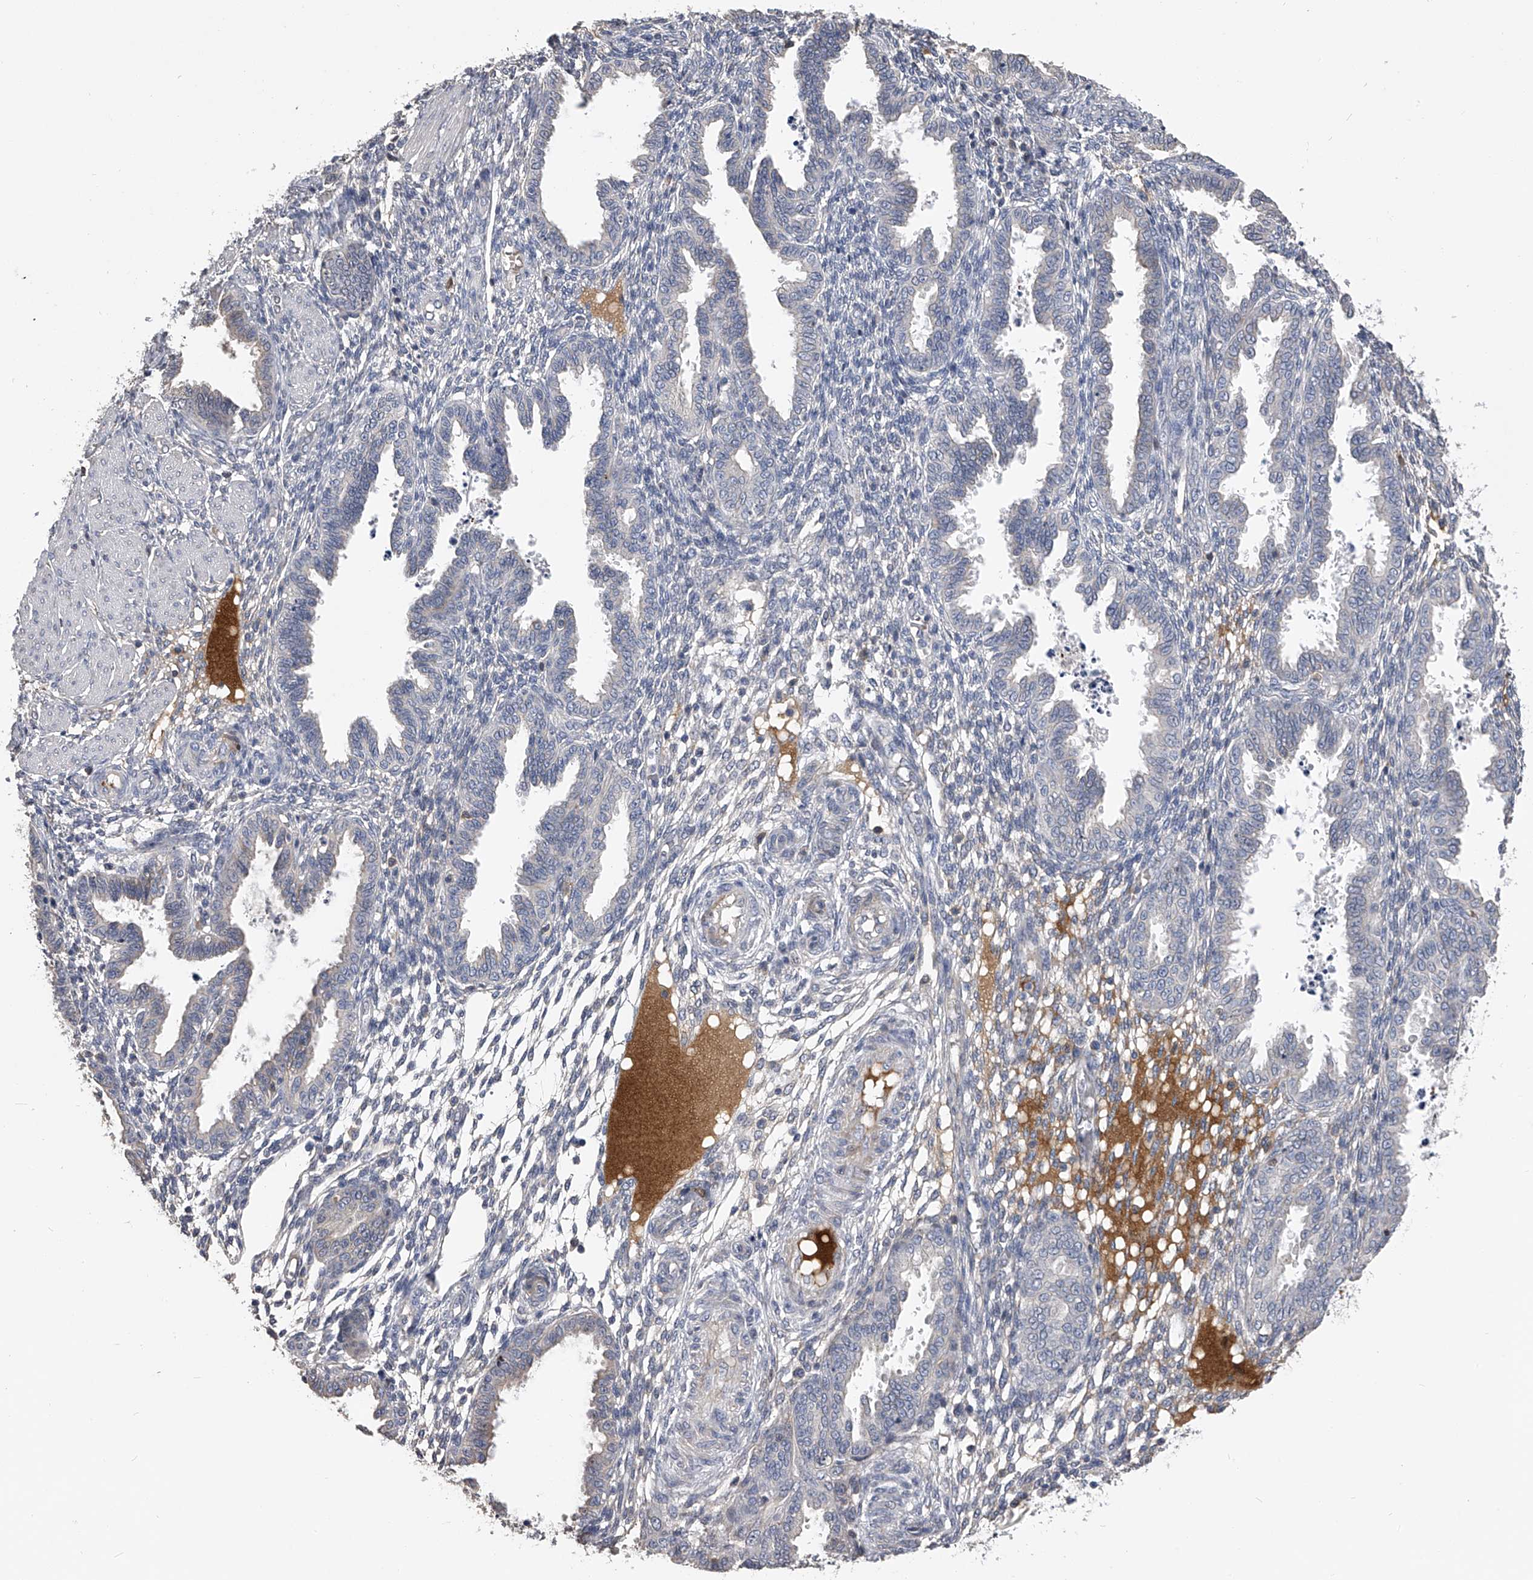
{"staining": {"intensity": "weak", "quantity": "<25%", "location": "cytoplasmic/membranous"}, "tissue": "endometrium", "cell_type": "Cells in endometrial stroma", "image_type": "normal", "snomed": [{"axis": "morphology", "description": "Normal tissue, NOS"}, {"axis": "topography", "description": "Endometrium"}], "caption": "Cells in endometrial stroma show no significant expression in benign endometrium. Brightfield microscopy of immunohistochemistry (IHC) stained with DAB (3,3'-diaminobenzidine) (brown) and hematoxylin (blue), captured at high magnification.", "gene": "MDN1", "patient": {"sex": "female", "age": 33}}